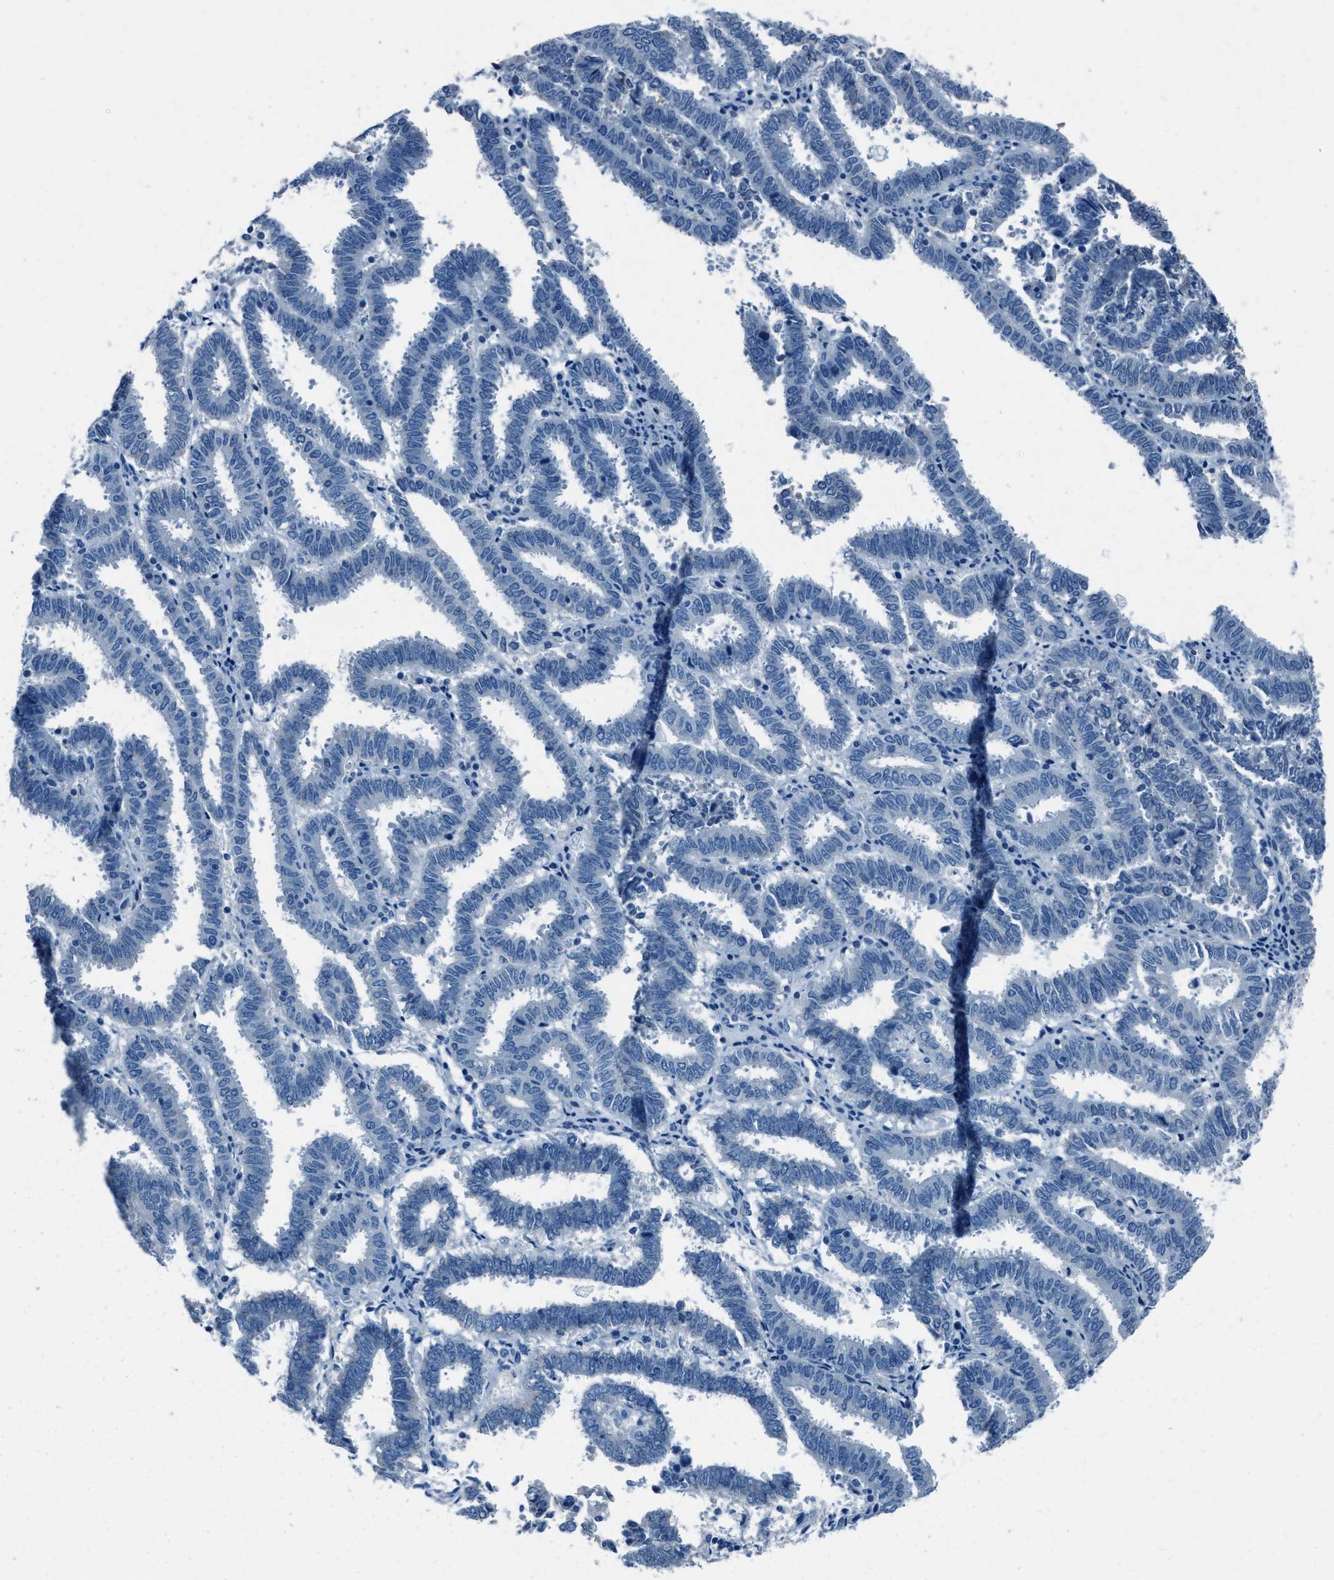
{"staining": {"intensity": "negative", "quantity": "none", "location": "none"}, "tissue": "endometrial cancer", "cell_type": "Tumor cells", "image_type": "cancer", "snomed": [{"axis": "morphology", "description": "Adenocarcinoma, NOS"}, {"axis": "topography", "description": "Uterus"}], "caption": "Tumor cells show no significant positivity in adenocarcinoma (endometrial).", "gene": "AMACR", "patient": {"sex": "female", "age": 83}}